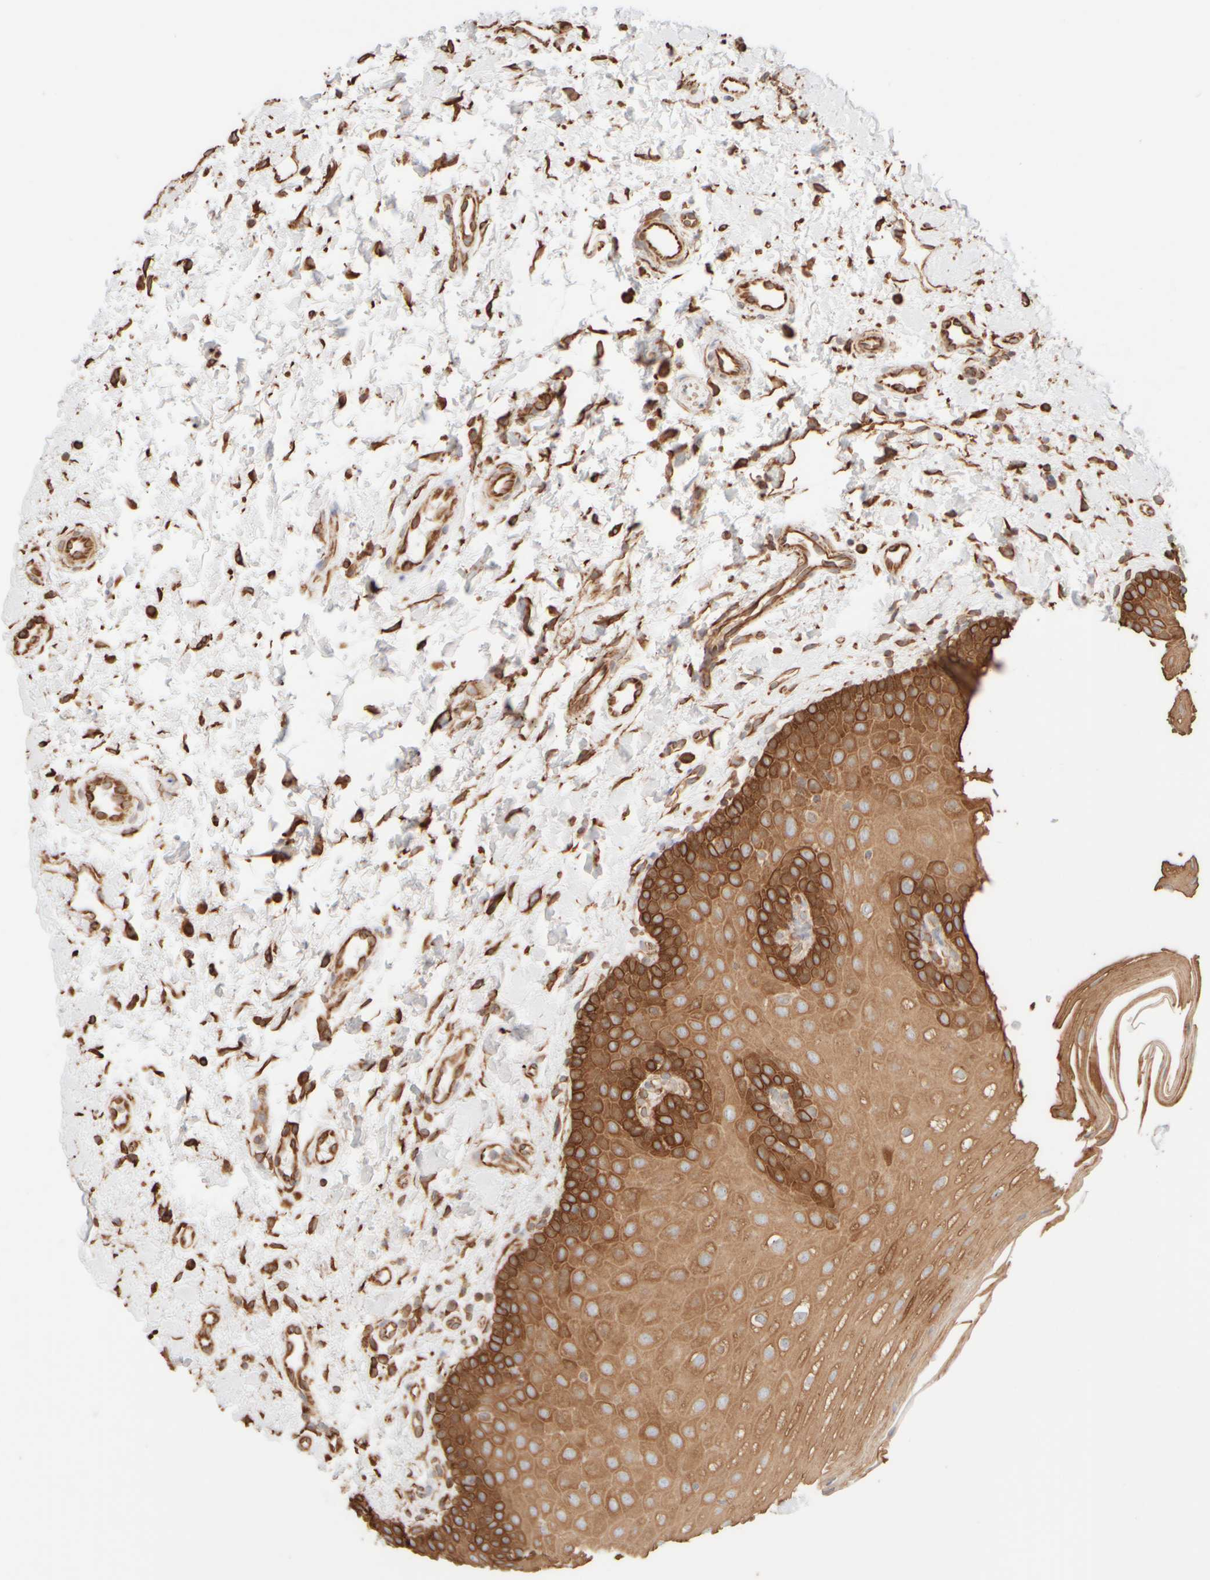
{"staining": {"intensity": "strong", "quantity": ">75%", "location": "cytoplasmic/membranous"}, "tissue": "oral mucosa", "cell_type": "Squamous epithelial cells", "image_type": "normal", "snomed": [{"axis": "morphology", "description": "Normal tissue, NOS"}, {"axis": "topography", "description": "Skin"}, {"axis": "topography", "description": "Oral tissue"}], "caption": "IHC photomicrograph of unremarkable human oral mucosa stained for a protein (brown), which demonstrates high levels of strong cytoplasmic/membranous positivity in approximately >75% of squamous epithelial cells.", "gene": "KRT15", "patient": {"sex": "male", "age": 84}}